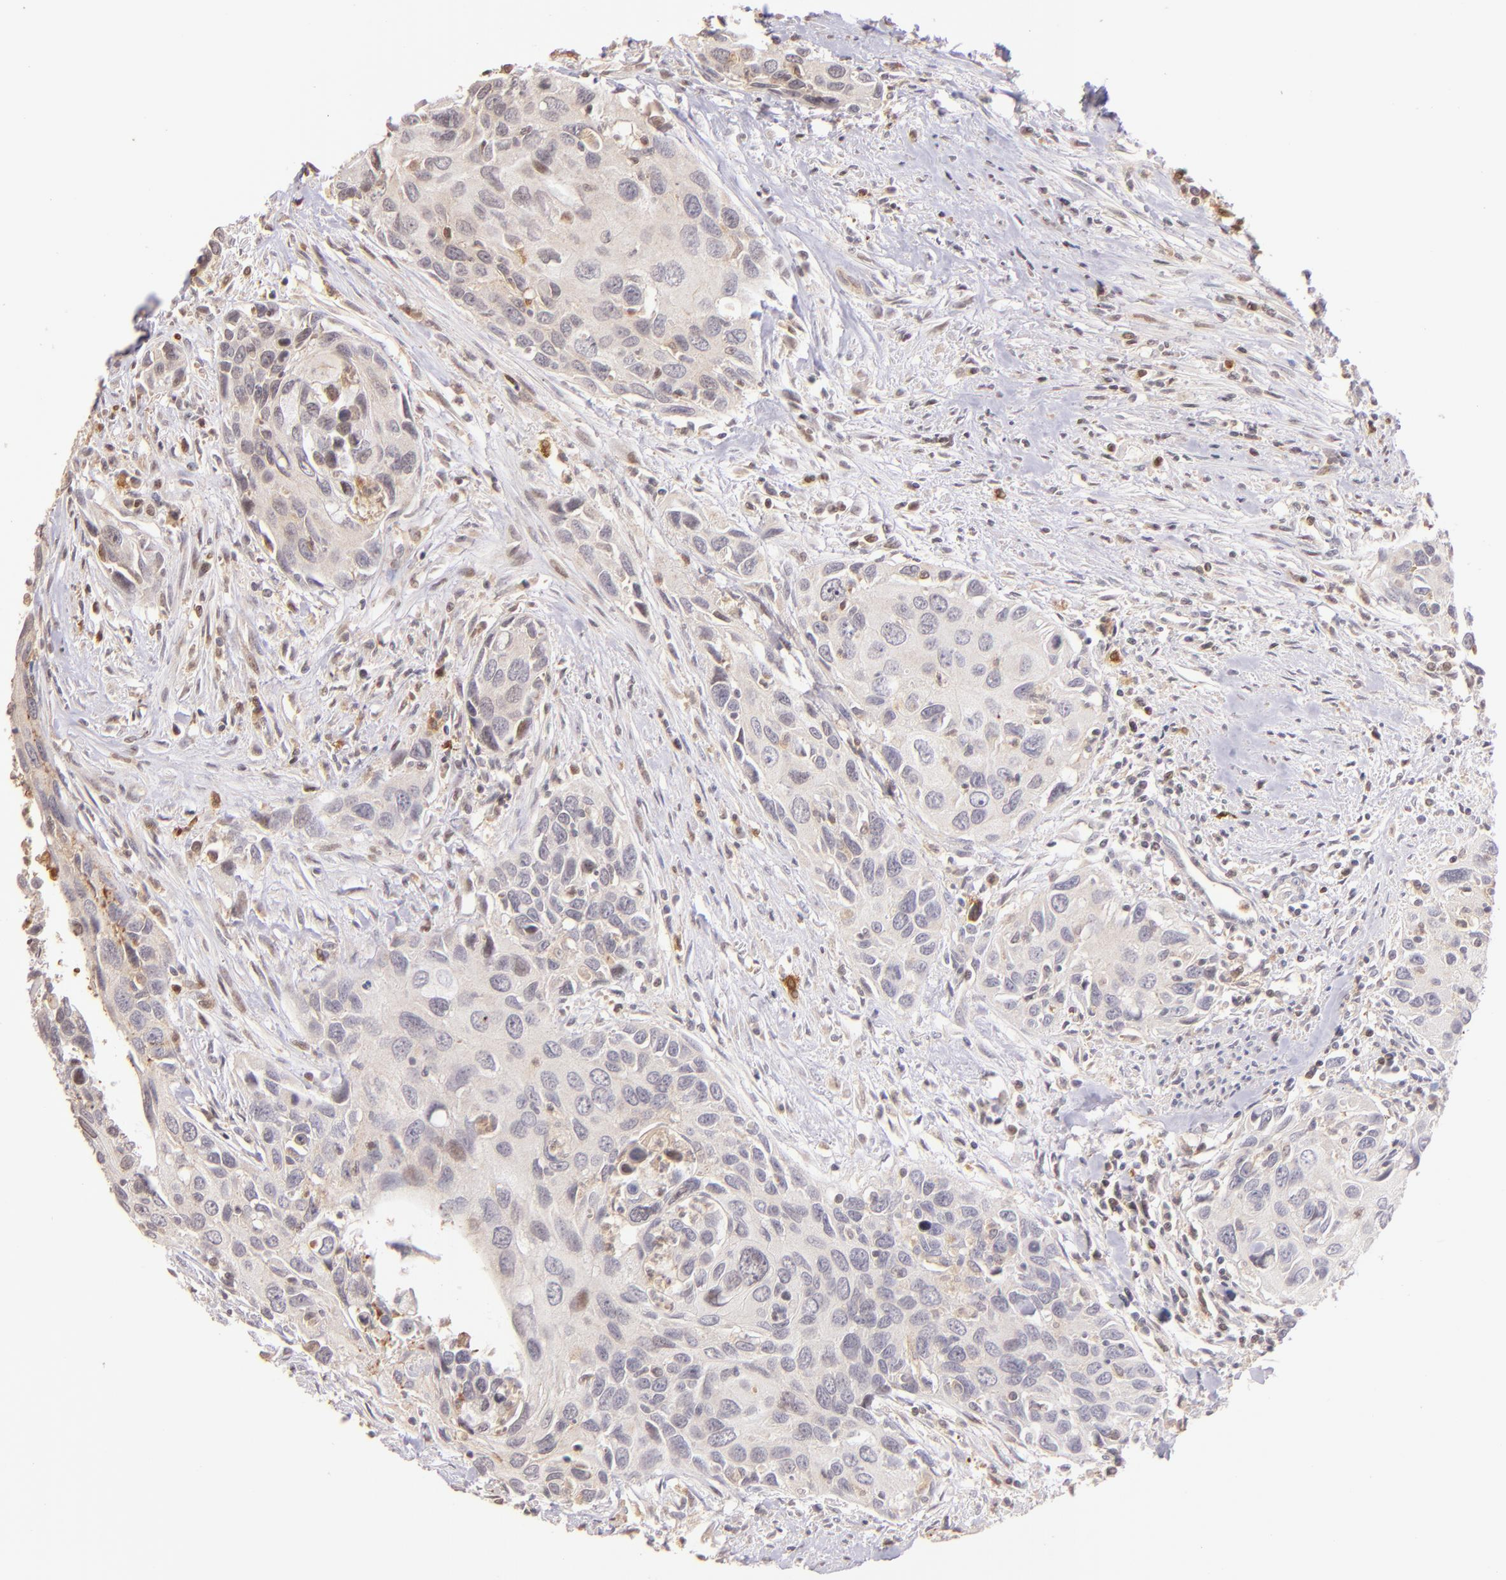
{"staining": {"intensity": "weak", "quantity": ">75%", "location": "cytoplasmic/membranous"}, "tissue": "urothelial cancer", "cell_type": "Tumor cells", "image_type": "cancer", "snomed": [{"axis": "morphology", "description": "Urothelial carcinoma, High grade"}, {"axis": "topography", "description": "Urinary bladder"}], "caption": "Immunohistochemical staining of human high-grade urothelial carcinoma exhibits low levels of weak cytoplasmic/membranous protein expression in about >75% of tumor cells.", "gene": "BTK", "patient": {"sex": "male", "age": 71}}